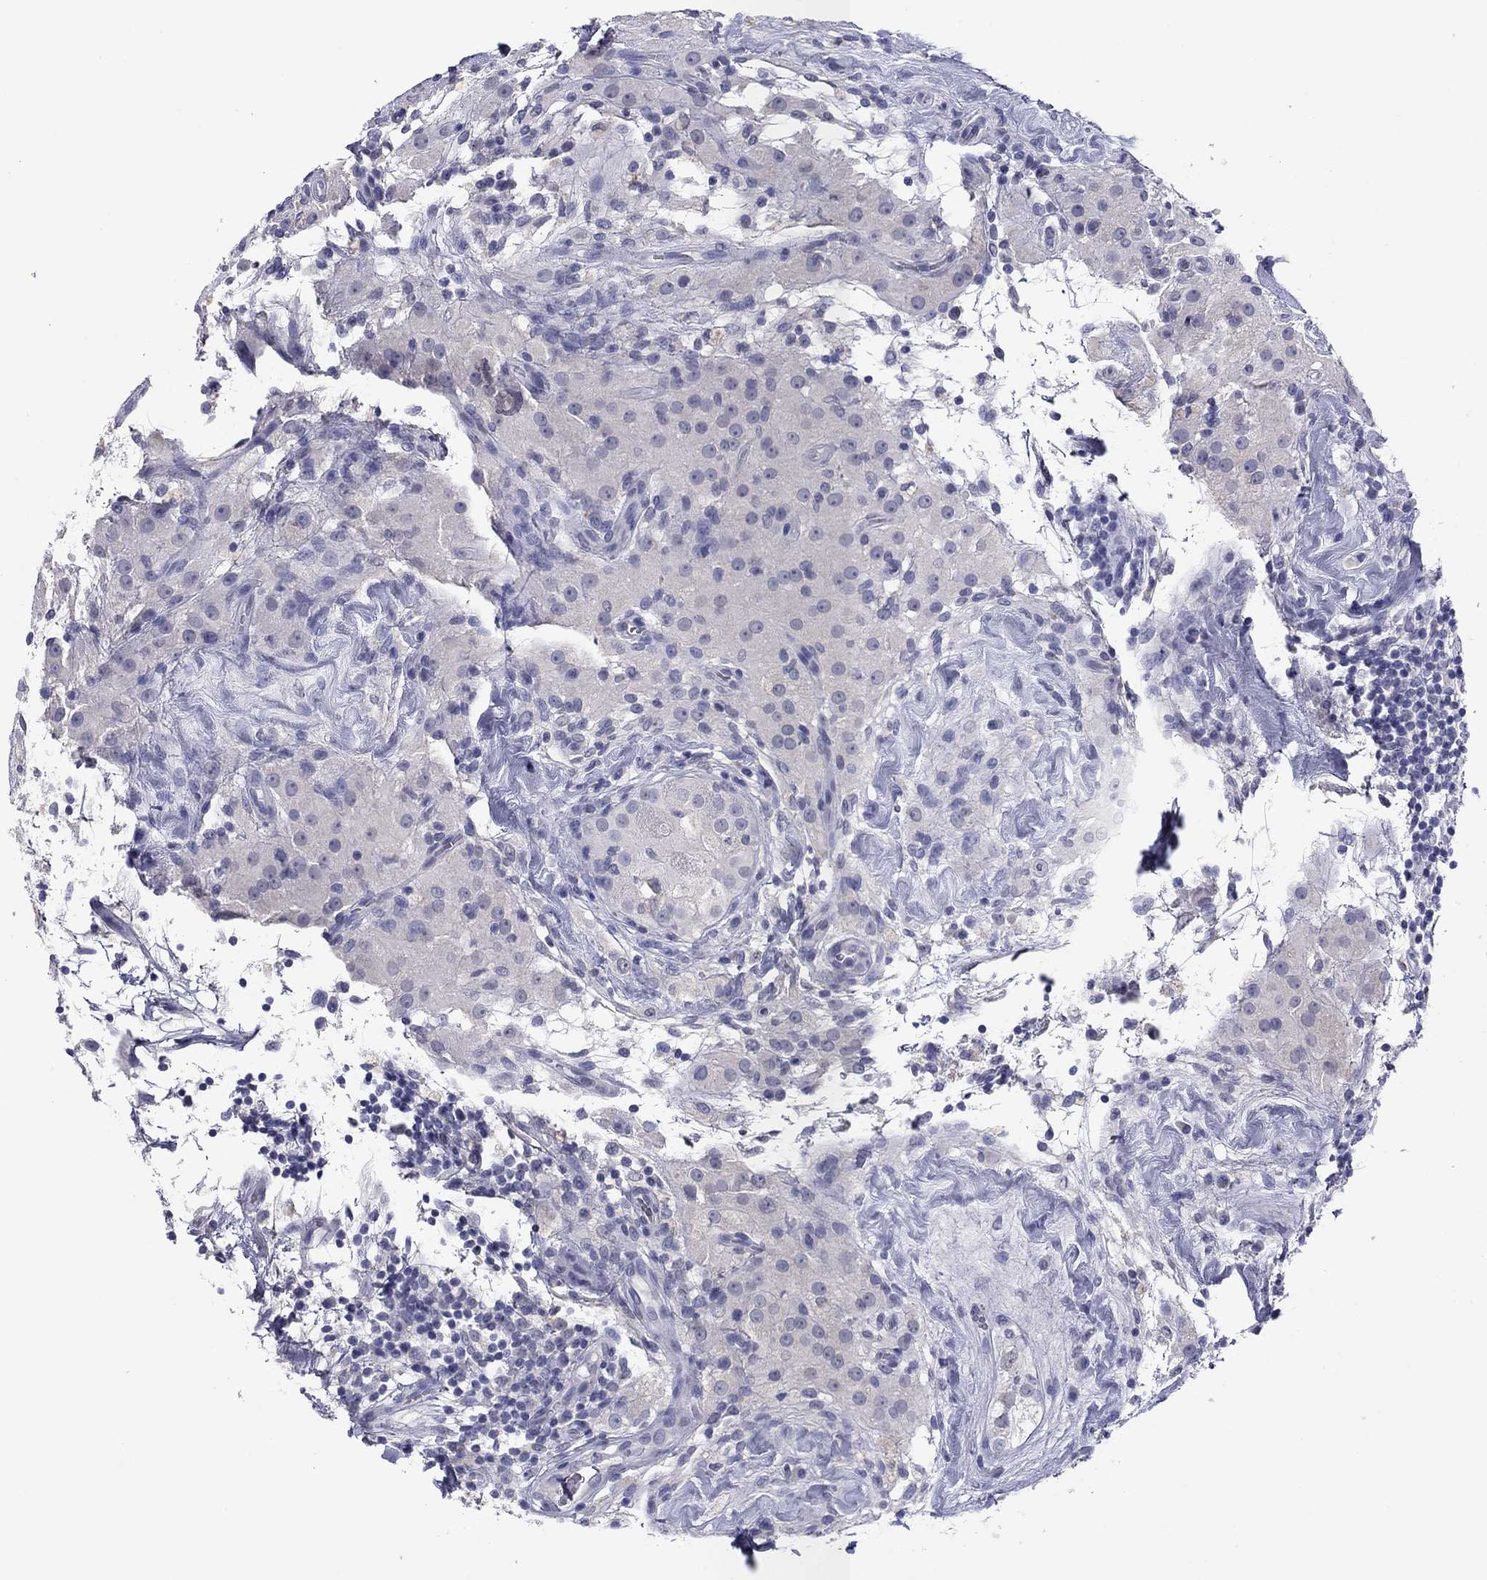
{"staining": {"intensity": "negative", "quantity": "none", "location": "none"}, "tissue": "testis cancer", "cell_type": "Tumor cells", "image_type": "cancer", "snomed": [{"axis": "morphology", "description": "Seminoma, NOS"}, {"axis": "topography", "description": "Testis"}], "caption": "A photomicrograph of testis seminoma stained for a protein displays no brown staining in tumor cells.", "gene": "HAO1", "patient": {"sex": "male", "age": 34}}